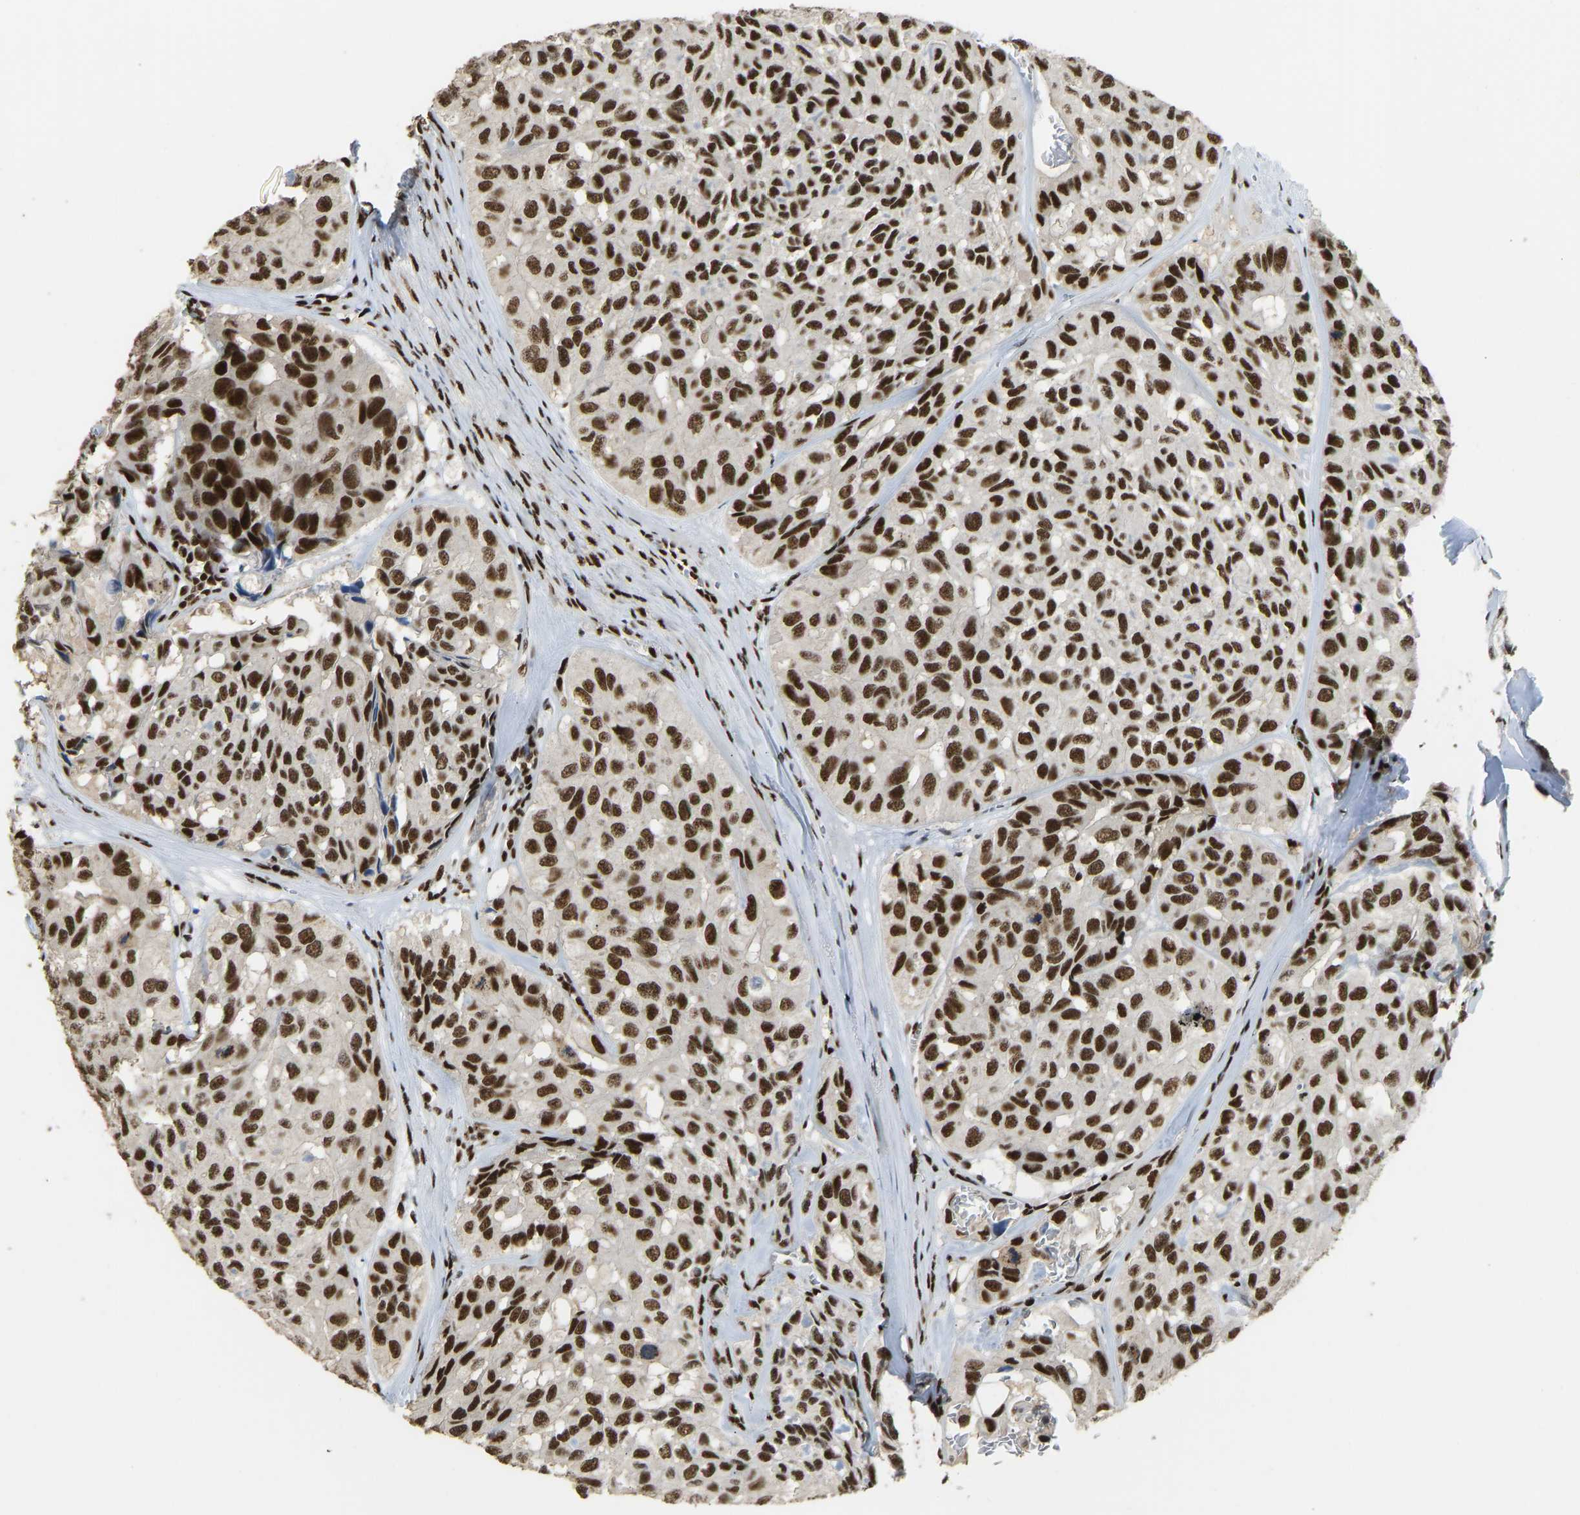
{"staining": {"intensity": "strong", "quantity": ">75%", "location": "nuclear"}, "tissue": "head and neck cancer", "cell_type": "Tumor cells", "image_type": "cancer", "snomed": [{"axis": "morphology", "description": "Adenocarcinoma, NOS"}, {"axis": "topography", "description": "Salivary gland, NOS"}, {"axis": "topography", "description": "Head-Neck"}], "caption": "The image demonstrates a brown stain indicating the presence of a protein in the nuclear of tumor cells in head and neck cancer.", "gene": "FOXK1", "patient": {"sex": "female", "age": 76}}